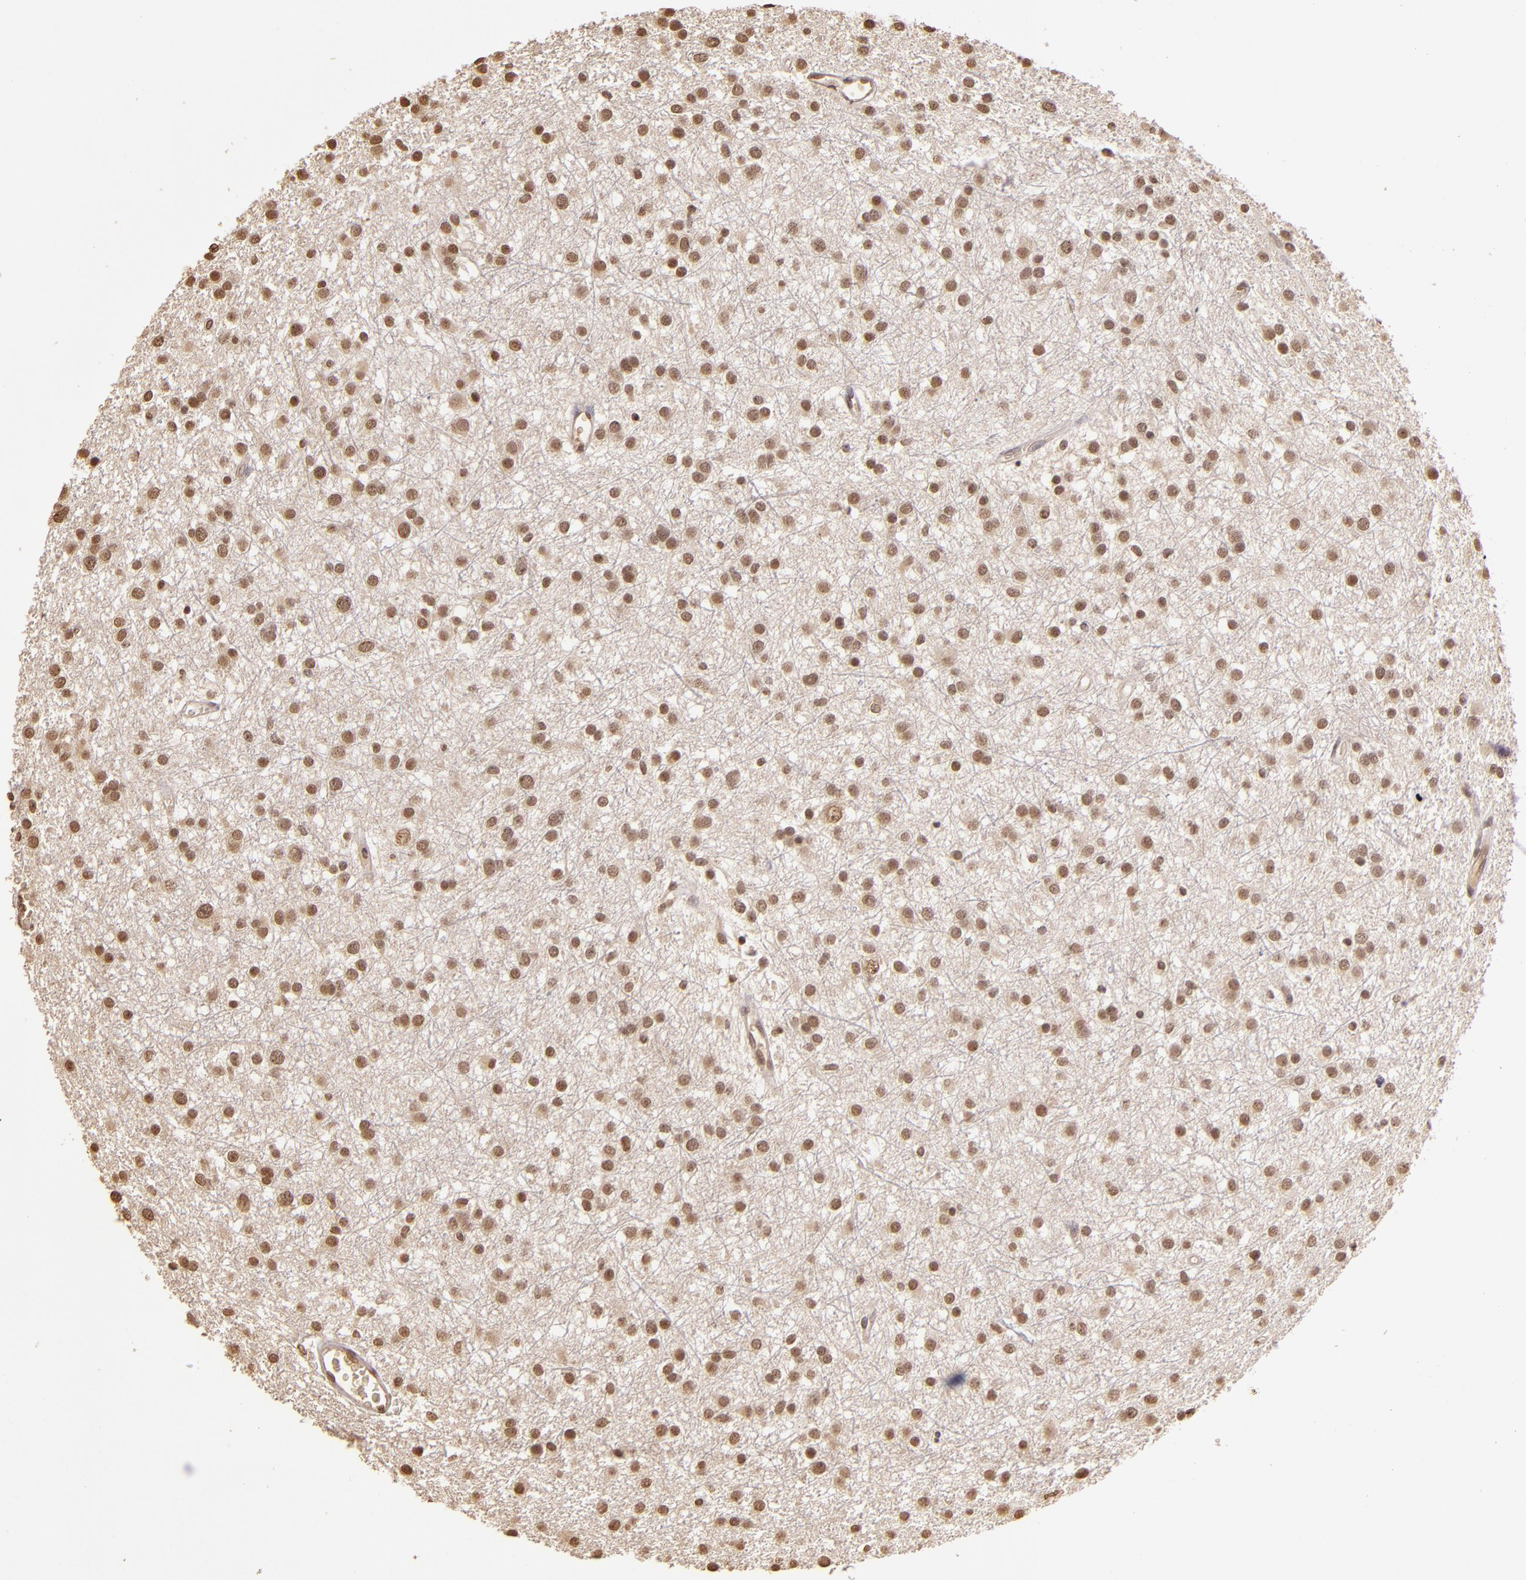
{"staining": {"intensity": "weak", "quantity": ">75%", "location": "cytoplasmic/membranous,nuclear"}, "tissue": "glioma", "cell_type": "Tumor cells", "image_type": "cancer", "snomed": [{"axis": "morphology", "description": "Glioma, malignant, Low grade"}, {"axis": "topography", "description": "Brain"}], "caption": "Brown immunohistochemical staining in low-grade glioma (malignant) exhibits weak cytoplasmic/membranous and nuclear positivity in about >75% of tumor cells.", "gene": "CUL1", "patient": {"sex": "female", "age": 36}}